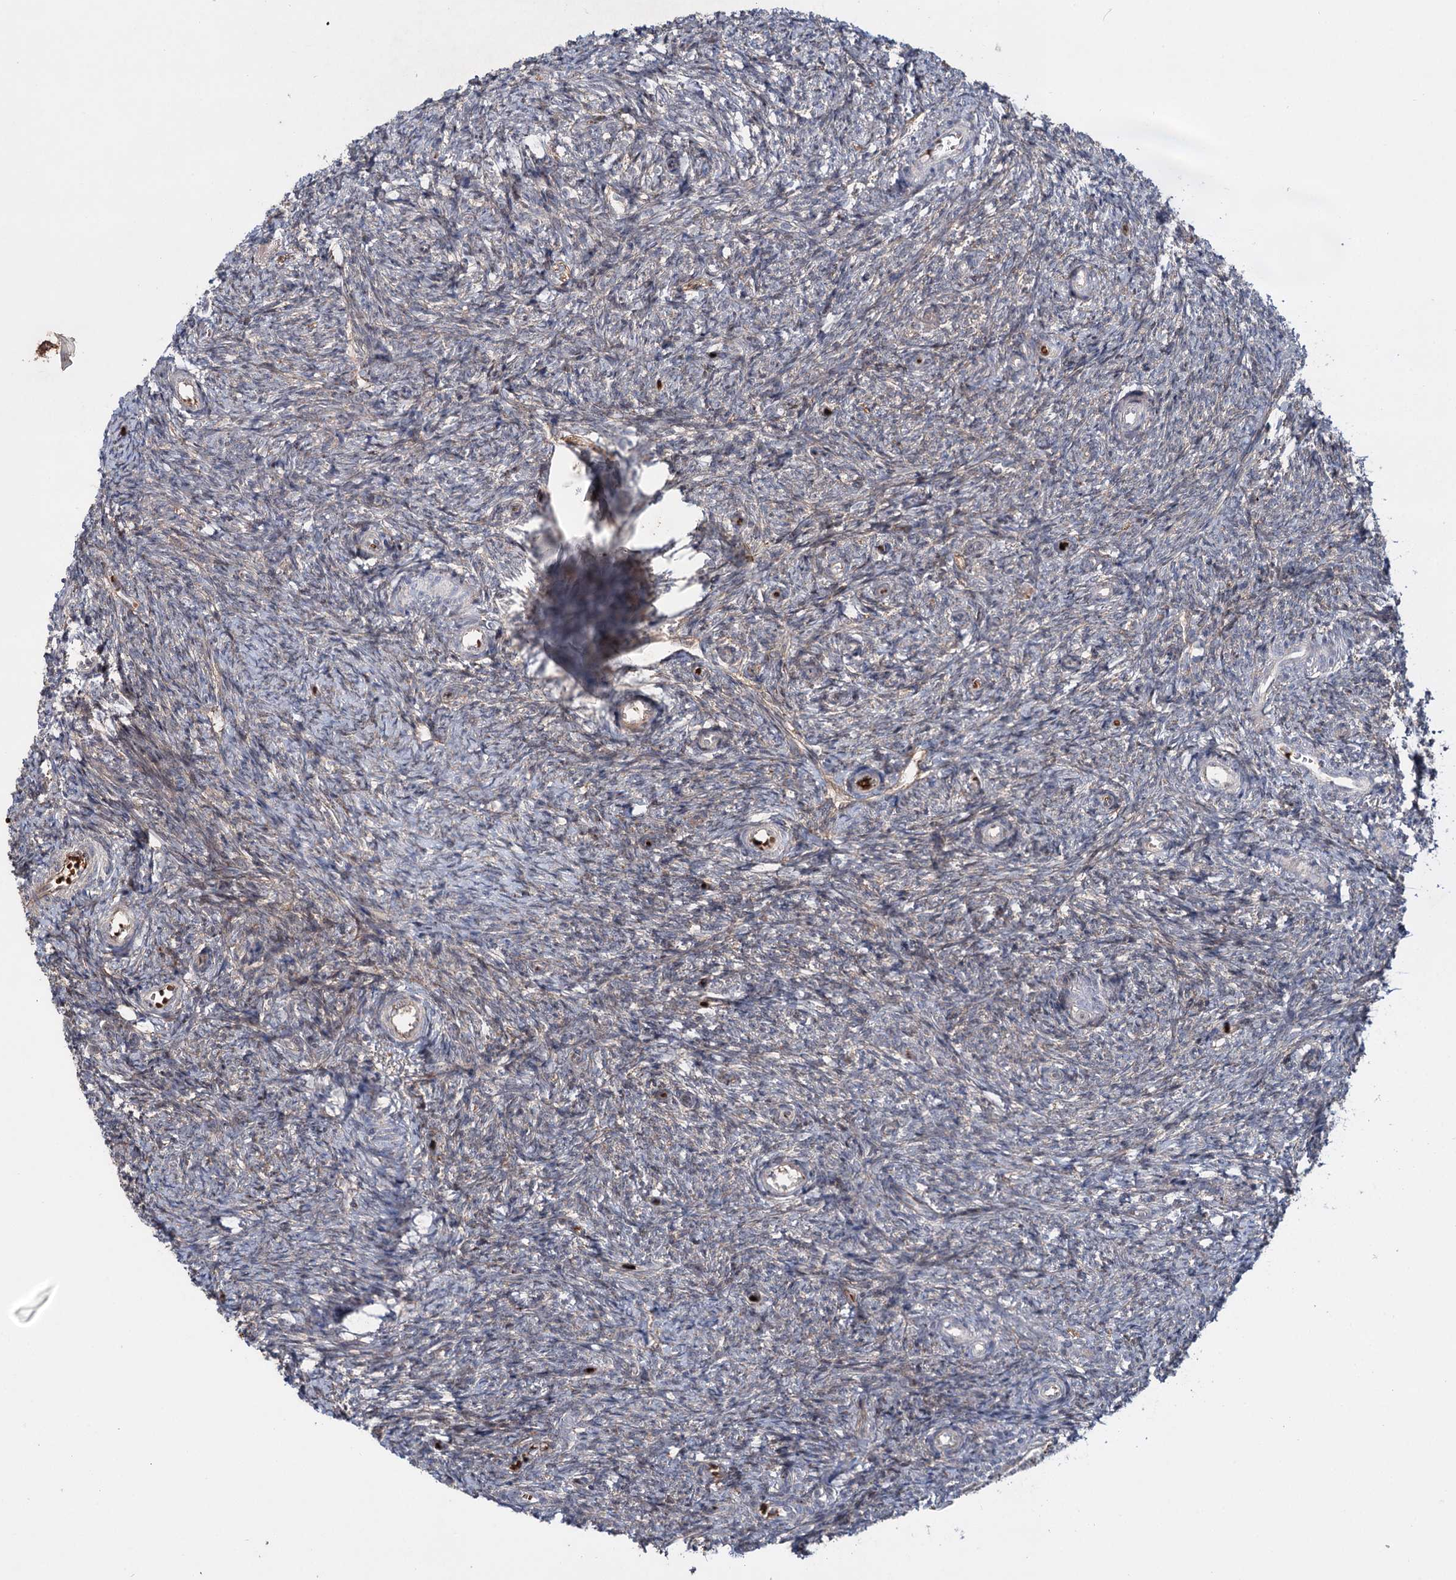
{"staining": {"intensity": "weak", "quantity": "<25%", "location": "cytoplasmic/membranous"}, "tissue": "ovary", "cell_type": "Ovarian stroma cells", "image_type": "normal", "snomed": [{"axis": "morphology", "description": "Normal tissue, NOS"}, {"axis": "topography", "description": "Ovary"}], "caption": "Protein analysis of normal ovary shows no significant expression in ovarian stroma cells.", "gene": "PTDSS2", "patient": {"sex": "female", "age": 44}}